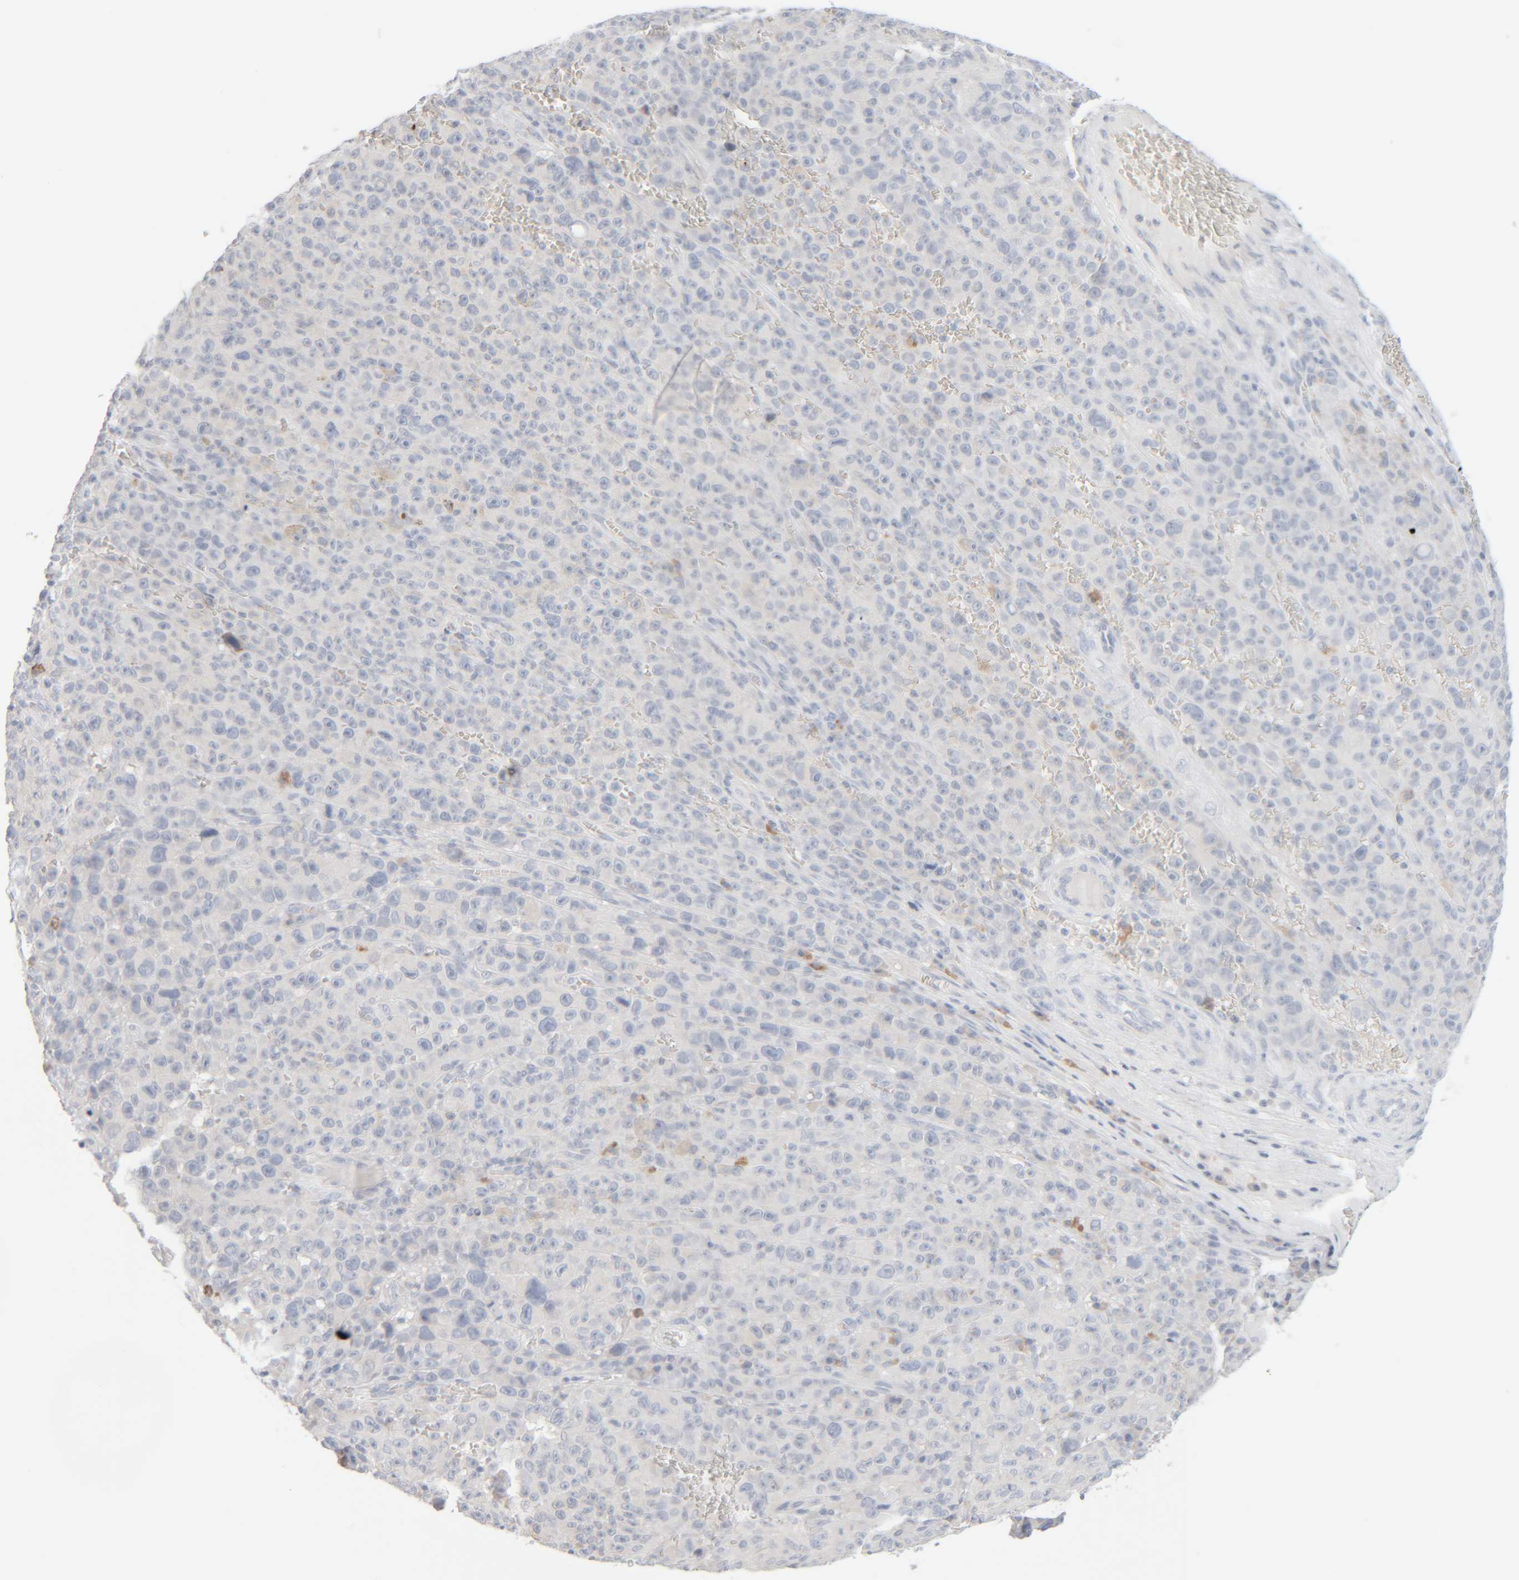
{"staining": {"intensity": "negative", "quantity": "none", "location": "none"}, "tissue": "melanoma", "cell_type": "Tumor cells", "image_type": "cancer", "snomed": [{"axis": "morphology", "description": "Malignant melanoma, NOS"}, {"axis": "topography", "description": "Skin"}], "caption": "Photomicrograph shows no protein positivity in tumor cells of malignant melanoma tissue. (Stains: DAB (3,3'-diaminobenzidine) IHC with hematoxylin counter stain, Microscopy: brightfield microscopy at high magnification).", "gene": "RIDA", "patient": {"sex": "female", "age": 82}}